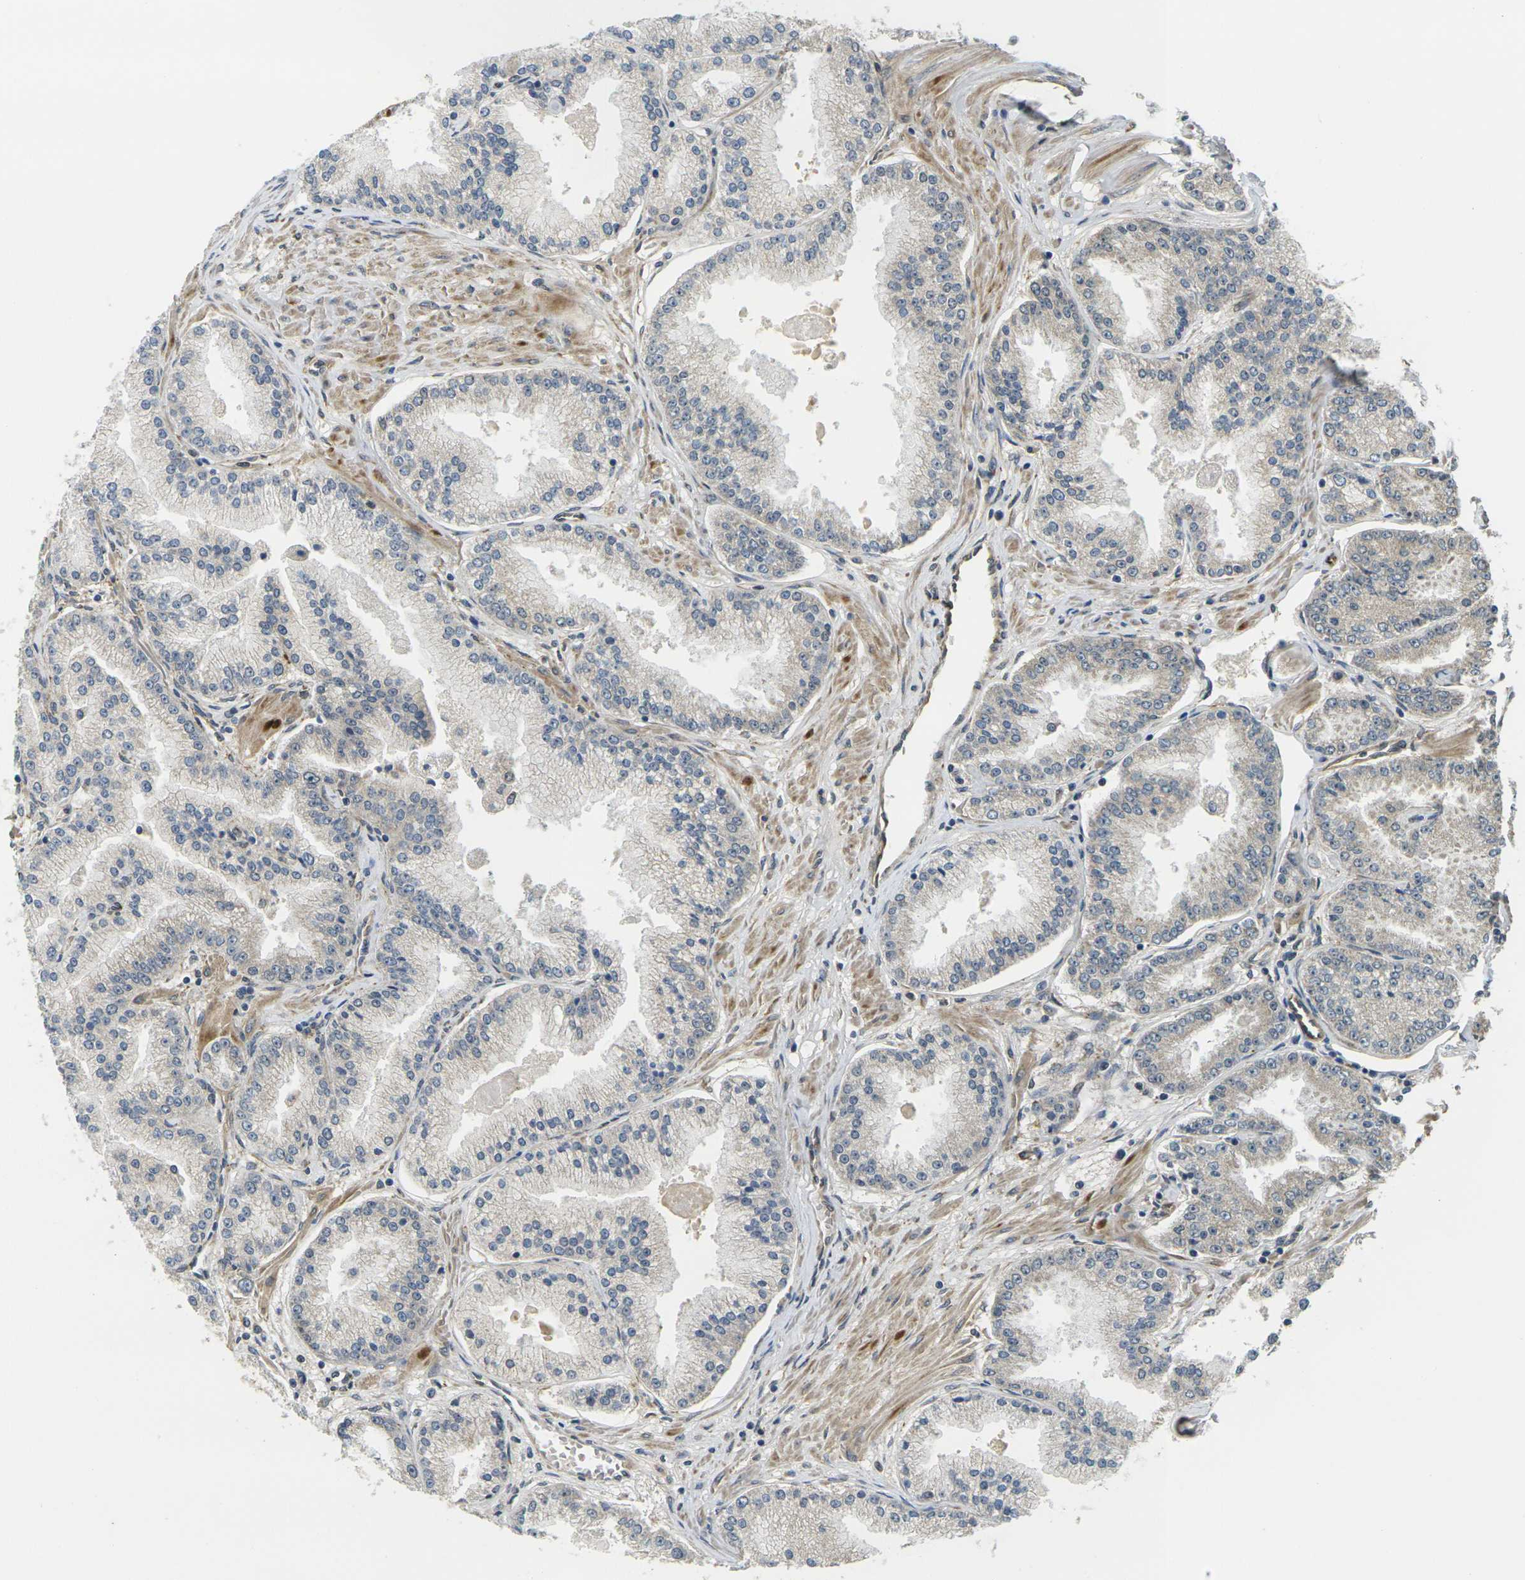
{"staining": {"intensity": "negative", "quantity": "none", "location": "none"}, "tissue": "prostate cancer", "cell_type": "Tumor cells", "image_type": "cancer", "snomed": [{"axis": "morphology", "description": "Adenocarcinoma, High grade"}, {"axis": "topography", "description": "Prostate"}], "caption": "DAB (3,3'-diaminobenzidine) immunohistochemical staining of human prostate cancer (adenocarcinoma (high-grade)) reveals no significant positivity in tumor cells.", "gene": "FUT11", "patient": {"sex": "male", "age": 61}}